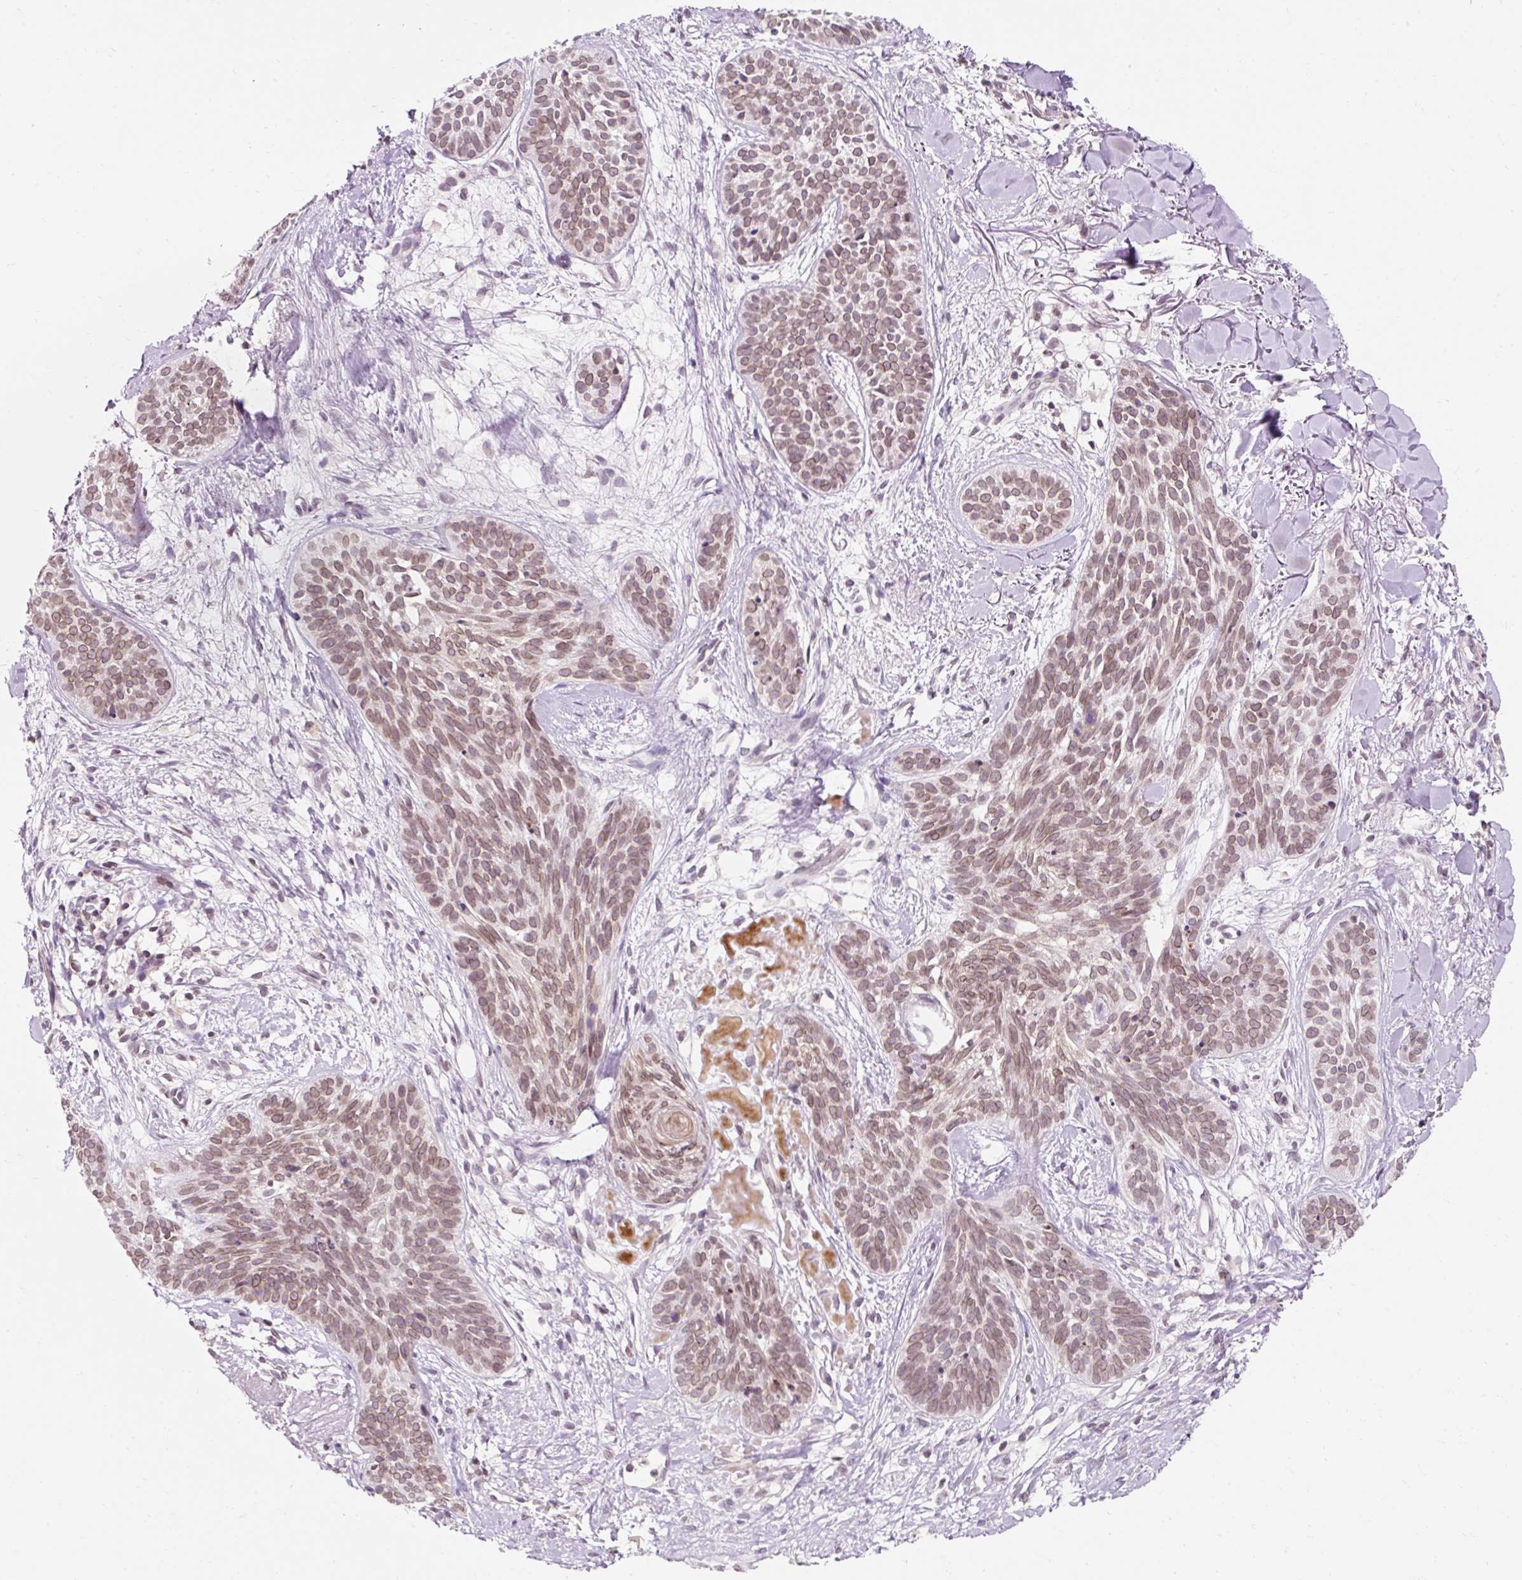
{"staining": {"intensity": "weak", "quantity": ">75%", "location": "cytoplasmic/membranous,nuclear"}, "tissue": "skin cancer", "cell_type": "Tumor cells", "image_type": "cancer", "snomed": [{"axis": "morphology", "description": "Basal cell carcinoma"}, {"axis": "topography", "description": "Skin"}], "caption": "Skin basal cell carcinoma stained with a protein marker displays weak staining in tumor cells.", "gene": "ZNF610", "patient": {"sex": "male", "age": 52}}